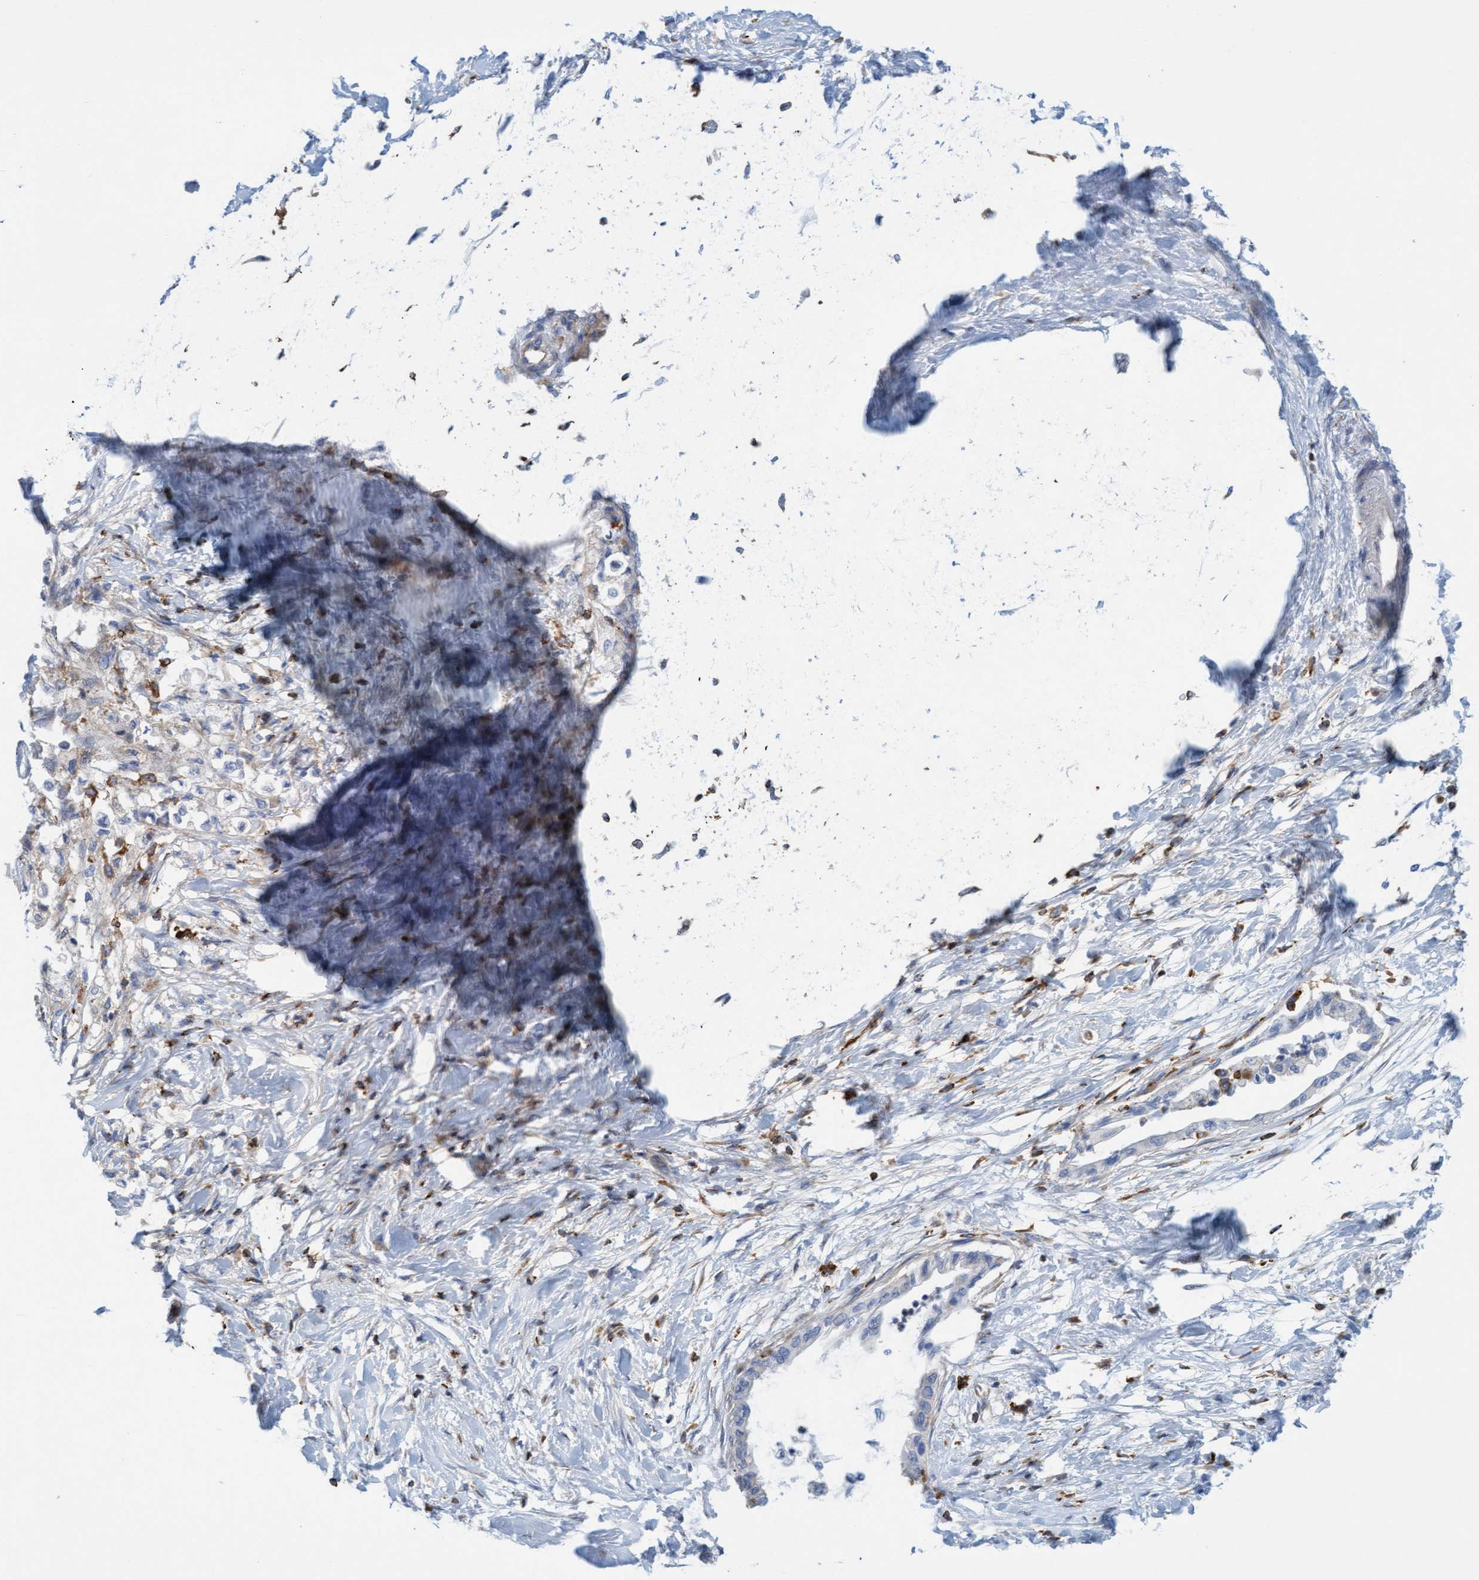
{"staining": {"intensity": "negative", "quantity": "none", "location": "none"}, "tissue": "pancreatic cancer", "cell_type": "Tumor cells", "image_type": "cancer", "snomed": [{"axis": "morphology", "description": "Normal tissue, NOS"}, {"axis": "morphology", "description": "Adenocarcinoma, NOS"}, {"axis": "topography", "description": "Pancreas"}, {"axis": "topography", "description": "Duodenum"}], "caption": "Tumor cells show no significant protein staining in pancreatic adenocarcinoma.", "gene": "FNBP1", "patient": {"sex": "female", "age": 60}}